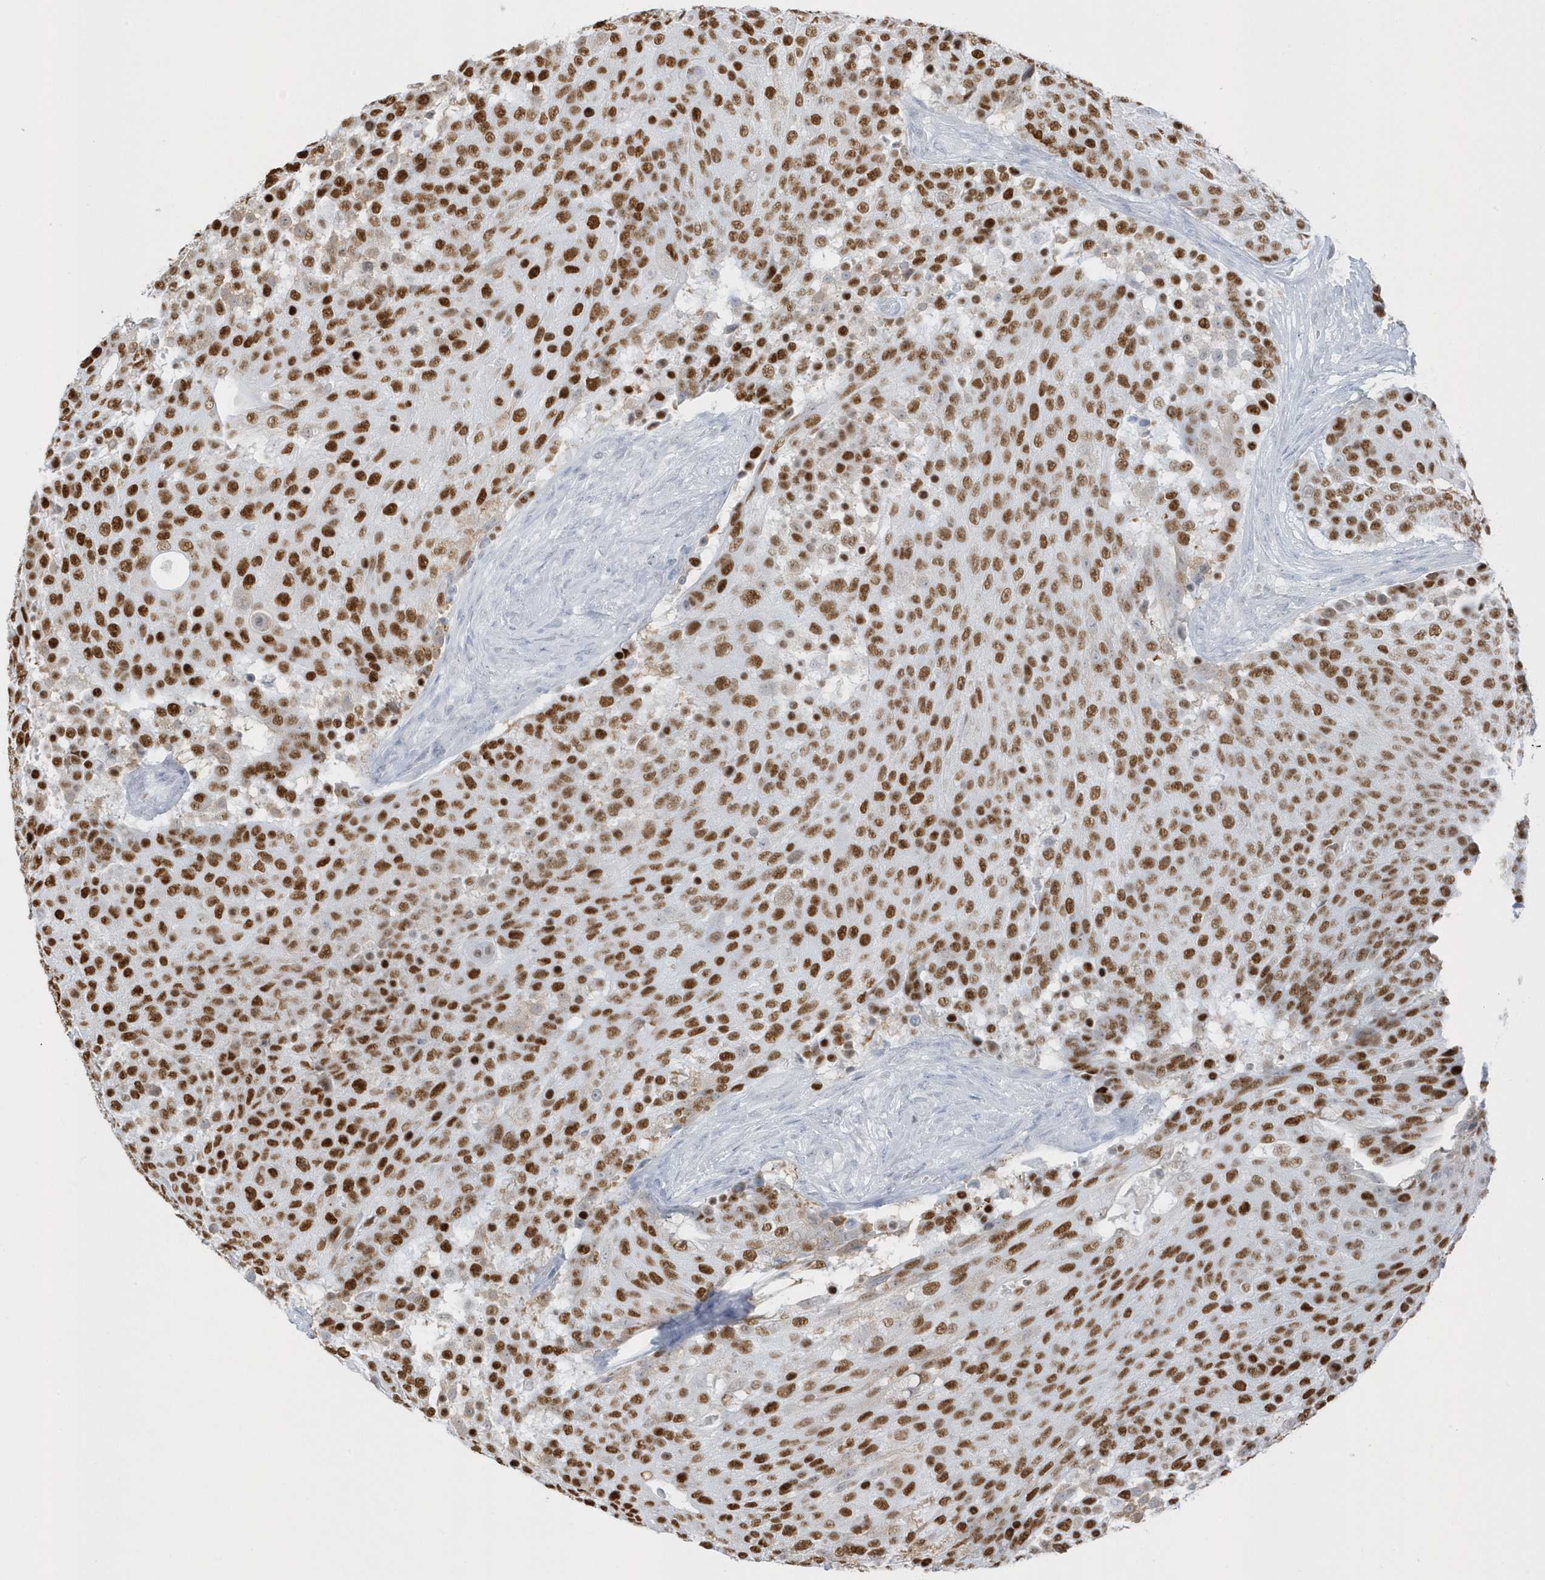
{"staining": {"intensity": "moderate", "quantity": ">75%", "location": "nuclear"}, "tissue": "urothelial cancer", "cell_type": "Tumor cells", "image_type": "cancer", "snomed": [{"axis": "morphology", "description": "Urothelial carcinoma, High grade"}, {"axis": "topography", "description": "Urinary bladder"}], "caption": "Urothelial cancer stained for a protein (brown) displays moderate nuclear positive positivity in approximately >75% of tumor cells.", "gene": "SMIM34", "patient": {"sex": "female", "age": 63}}